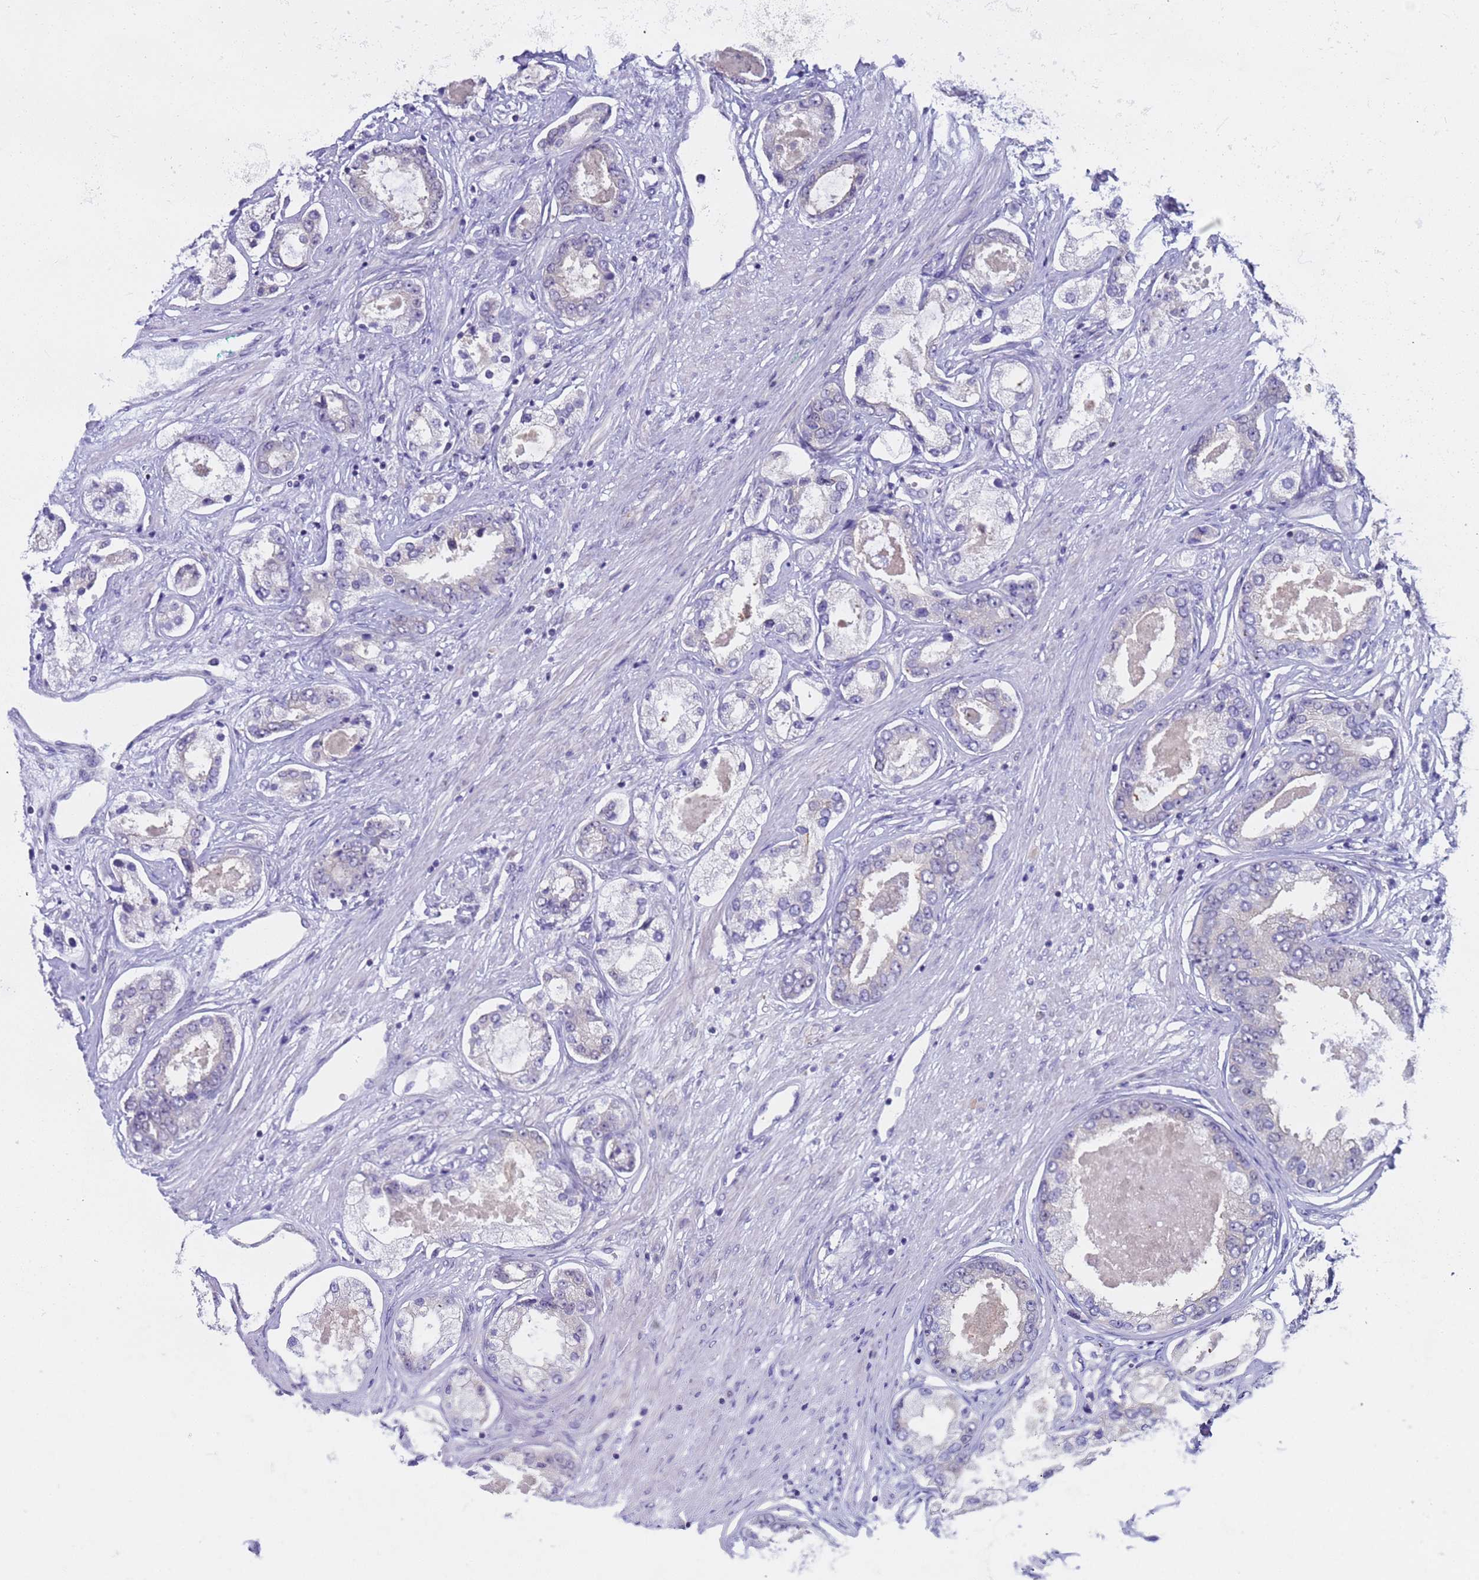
{"staining": {"intensity": "negative", "quantity": "none", "location": "none"}, "tissue": "prostate cancer", "cell_type": "Tumor cells", "image_type": "cancer", "snomed": [{"axis": "morphology", "description": "Adenocarcinoma, Low grade"}, {"axis": "topography", "description": "Prostate"}], "caption": "IHC of human prostate low-grade adenocarcinoma displays no positivity in tumor cells.", "gene": "CAPN7", "patient": {"sex": "male", "age": 68}}